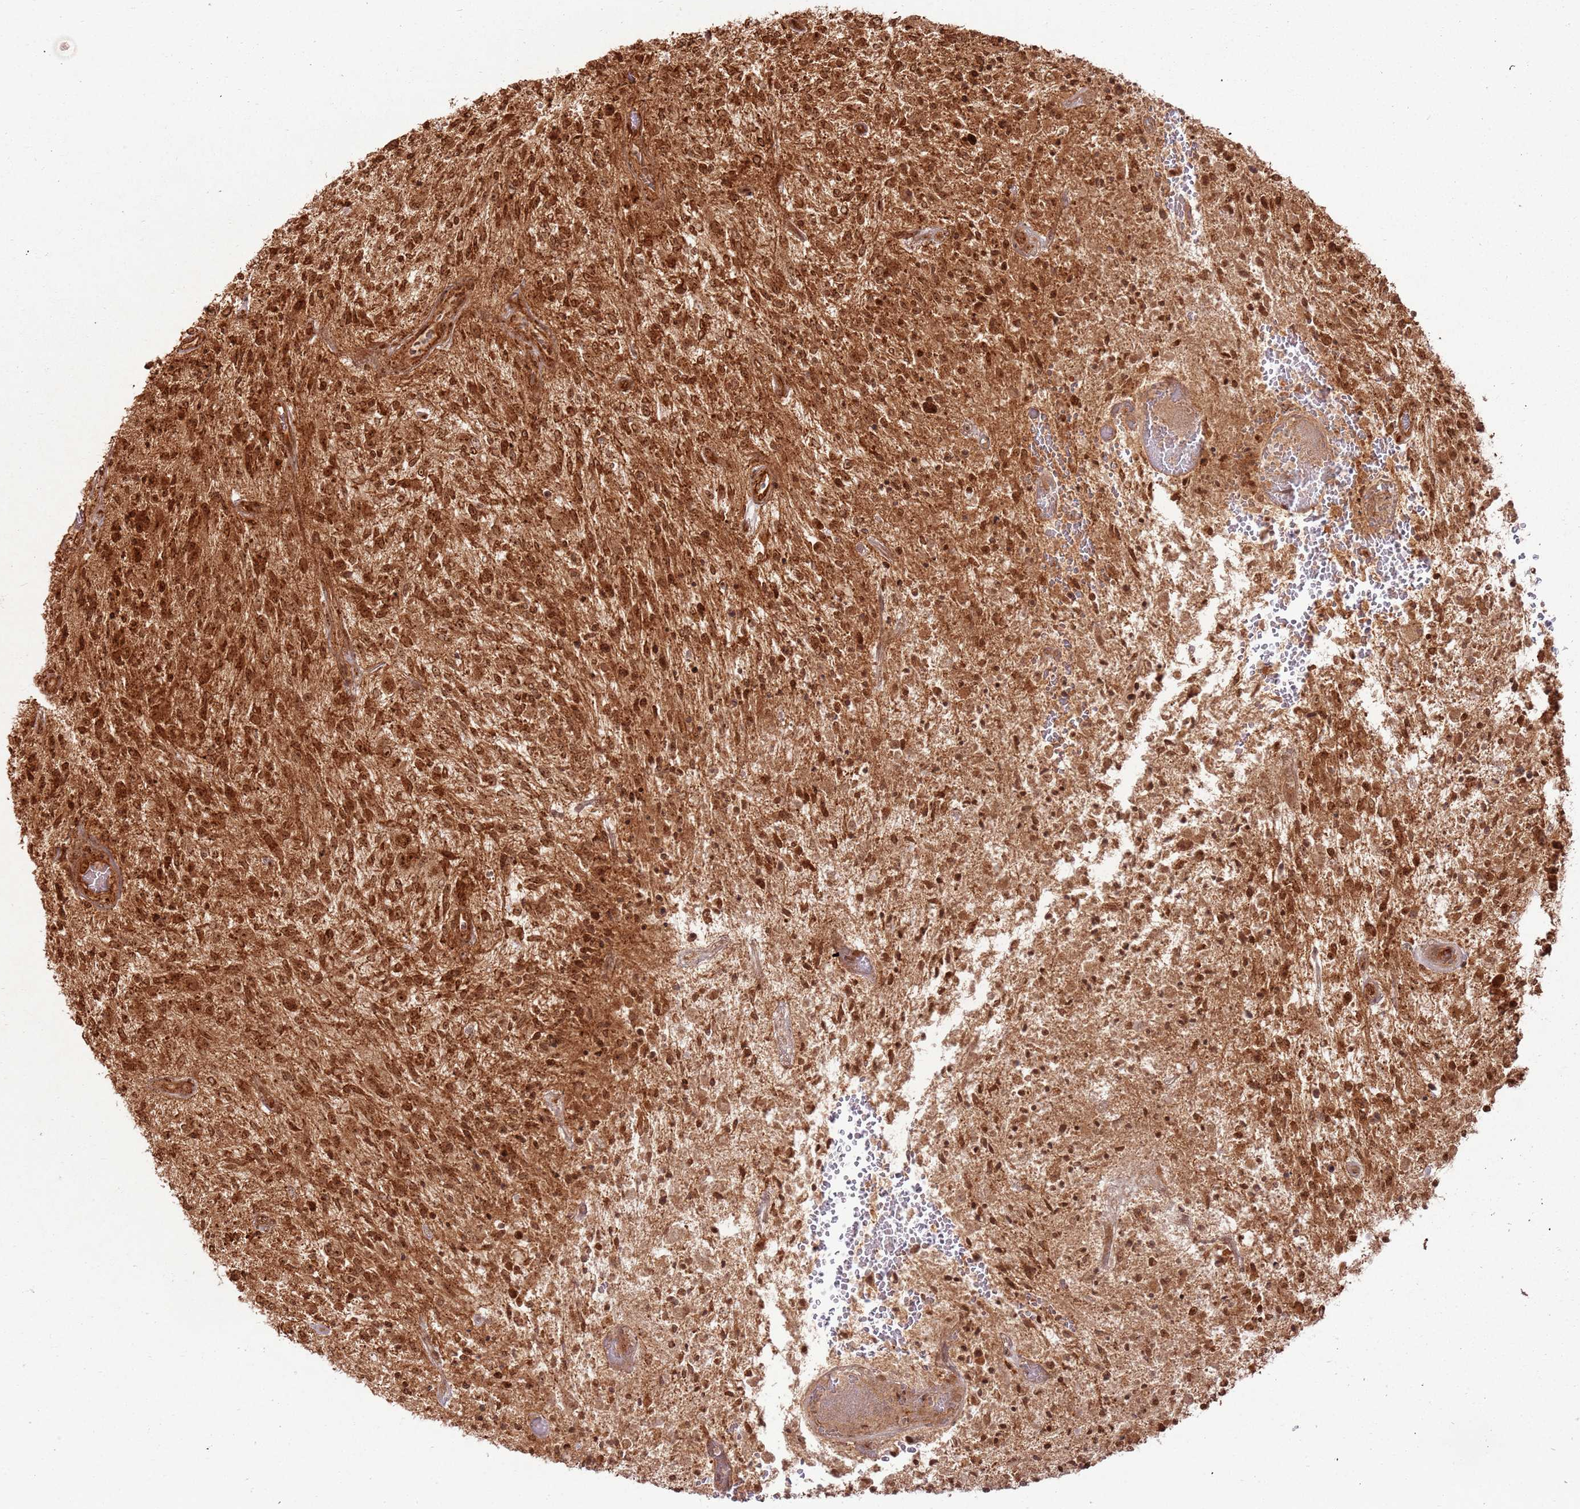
{"staining": {"intensity": "strong", "quantity": ">75%", "location": "cytoplasmic/membranous,nuclear"}, "tissue": "glioma", "cell_type": "Tumor cells", "image_type": "cancer", "snomed": [{"axis": "morphology", "description": "Glioma, malignant, High grade"}, {"axis": "topography", "description": "Brain"}], "caption": "DAB (3,3'-diaminobenzidine) immunohistochemical staining of human high-grade glioma (malignant) exhibits strong cytoplasmic/membranous and nuclear protein staining in about >75% of tumor cells.", "gene": "TBC1D13", "patient": {"sex": "male", "age": 47}}